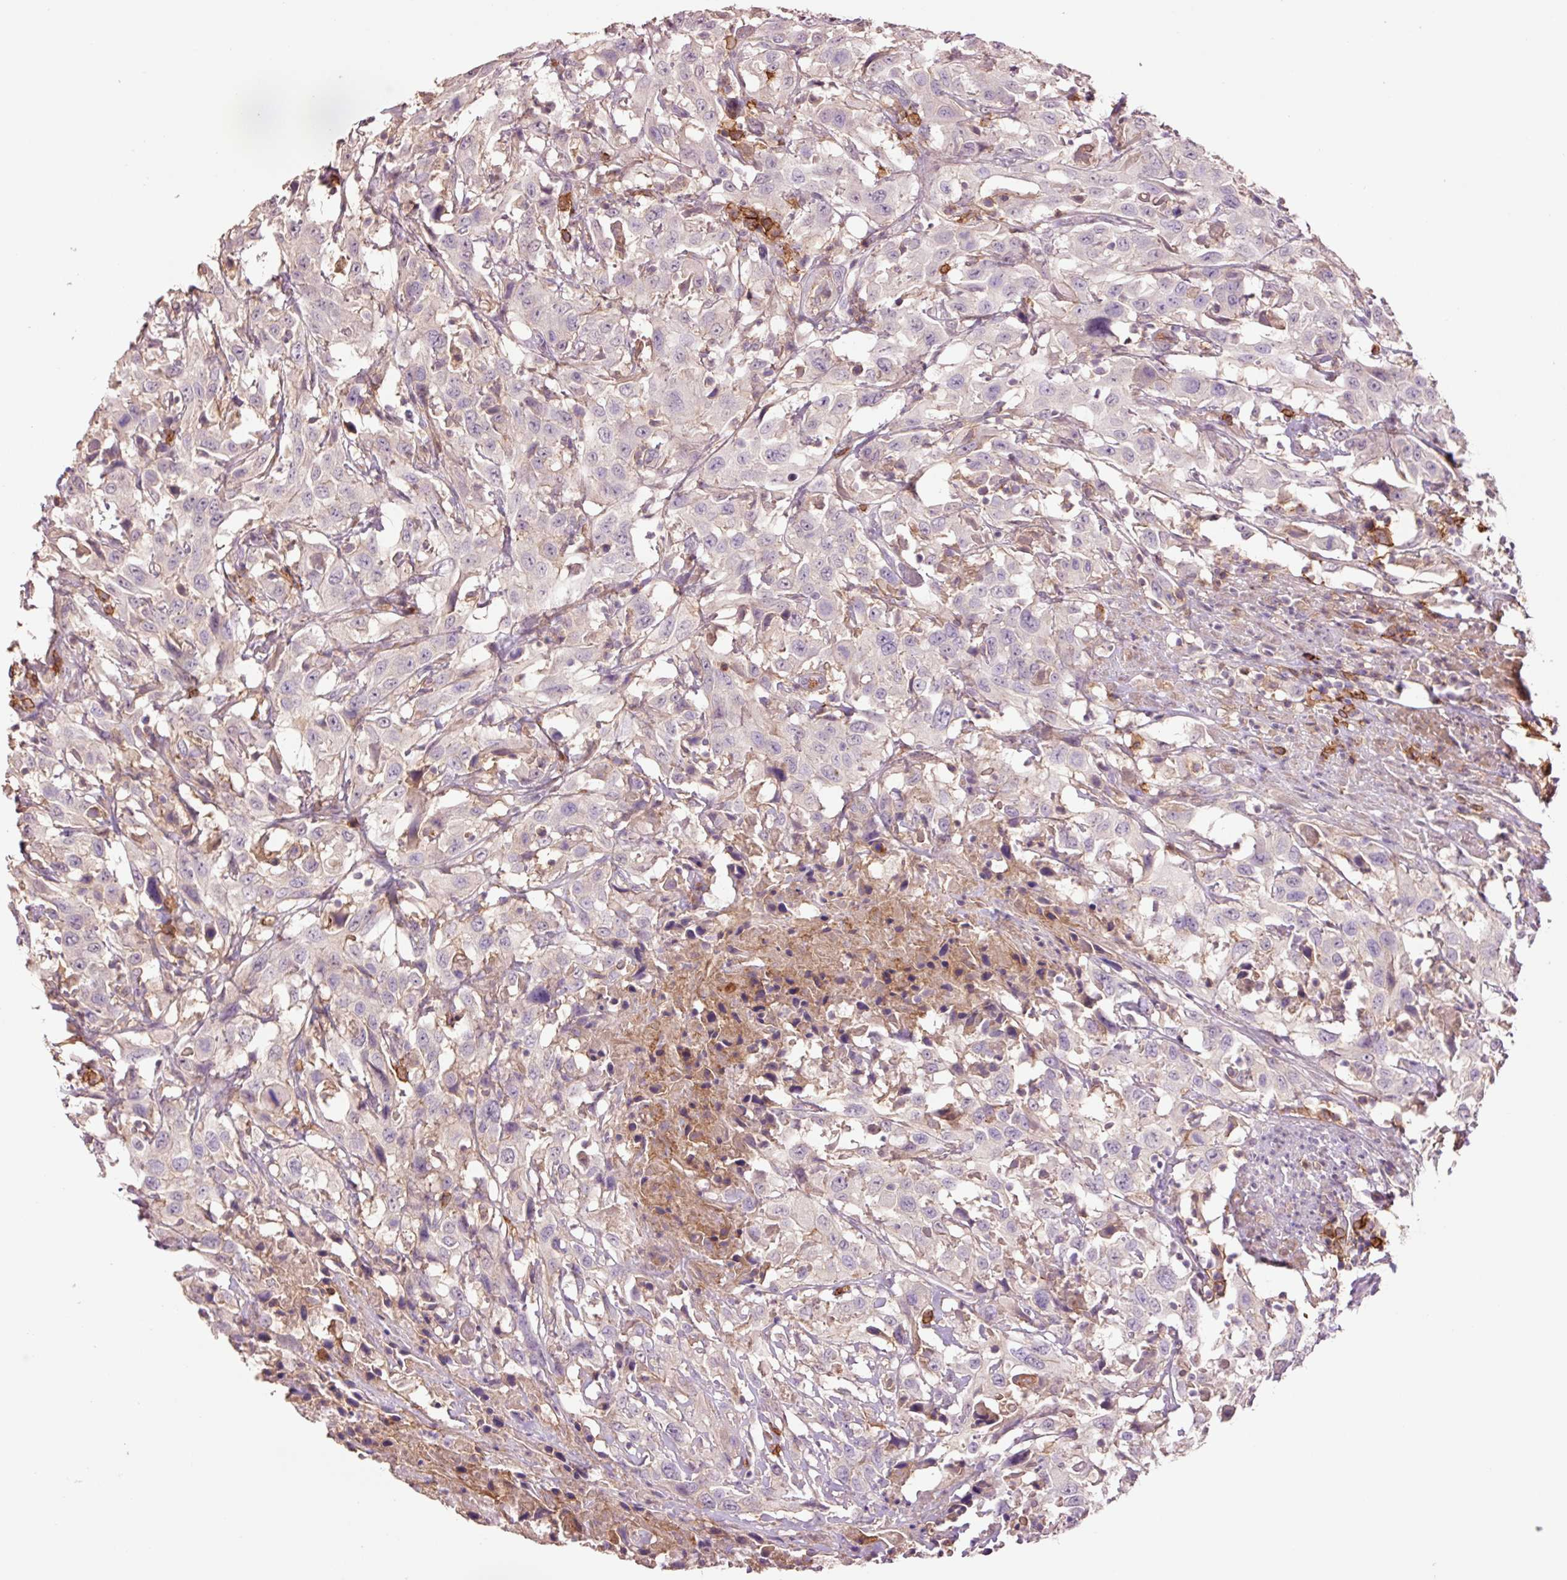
{"staining": {"intensity": "negative", "quantity": "none", "location": "none"}, "tissue": "urothelial cancer", "cell_type": "Tumor cells", "image_type": "cancer", "snomed": [{"axis": "morphology", "description": "Urothelial carcinoma, High grade"}, {"axis": "topography", "description": "Urinary bladder"}], "caption": "High-grade urothelial carcinoma was stained to show a protein in brown. There is no significant staining in tumor cells. (Stains: DAB (3,3'-diaminobenzidine) IHC with hematoxylin counter stain, Microscopy: brightfield microscopy at high magnification).", "gene": "SLC1A4", "patient": {"sex": "male", "age": 61}}